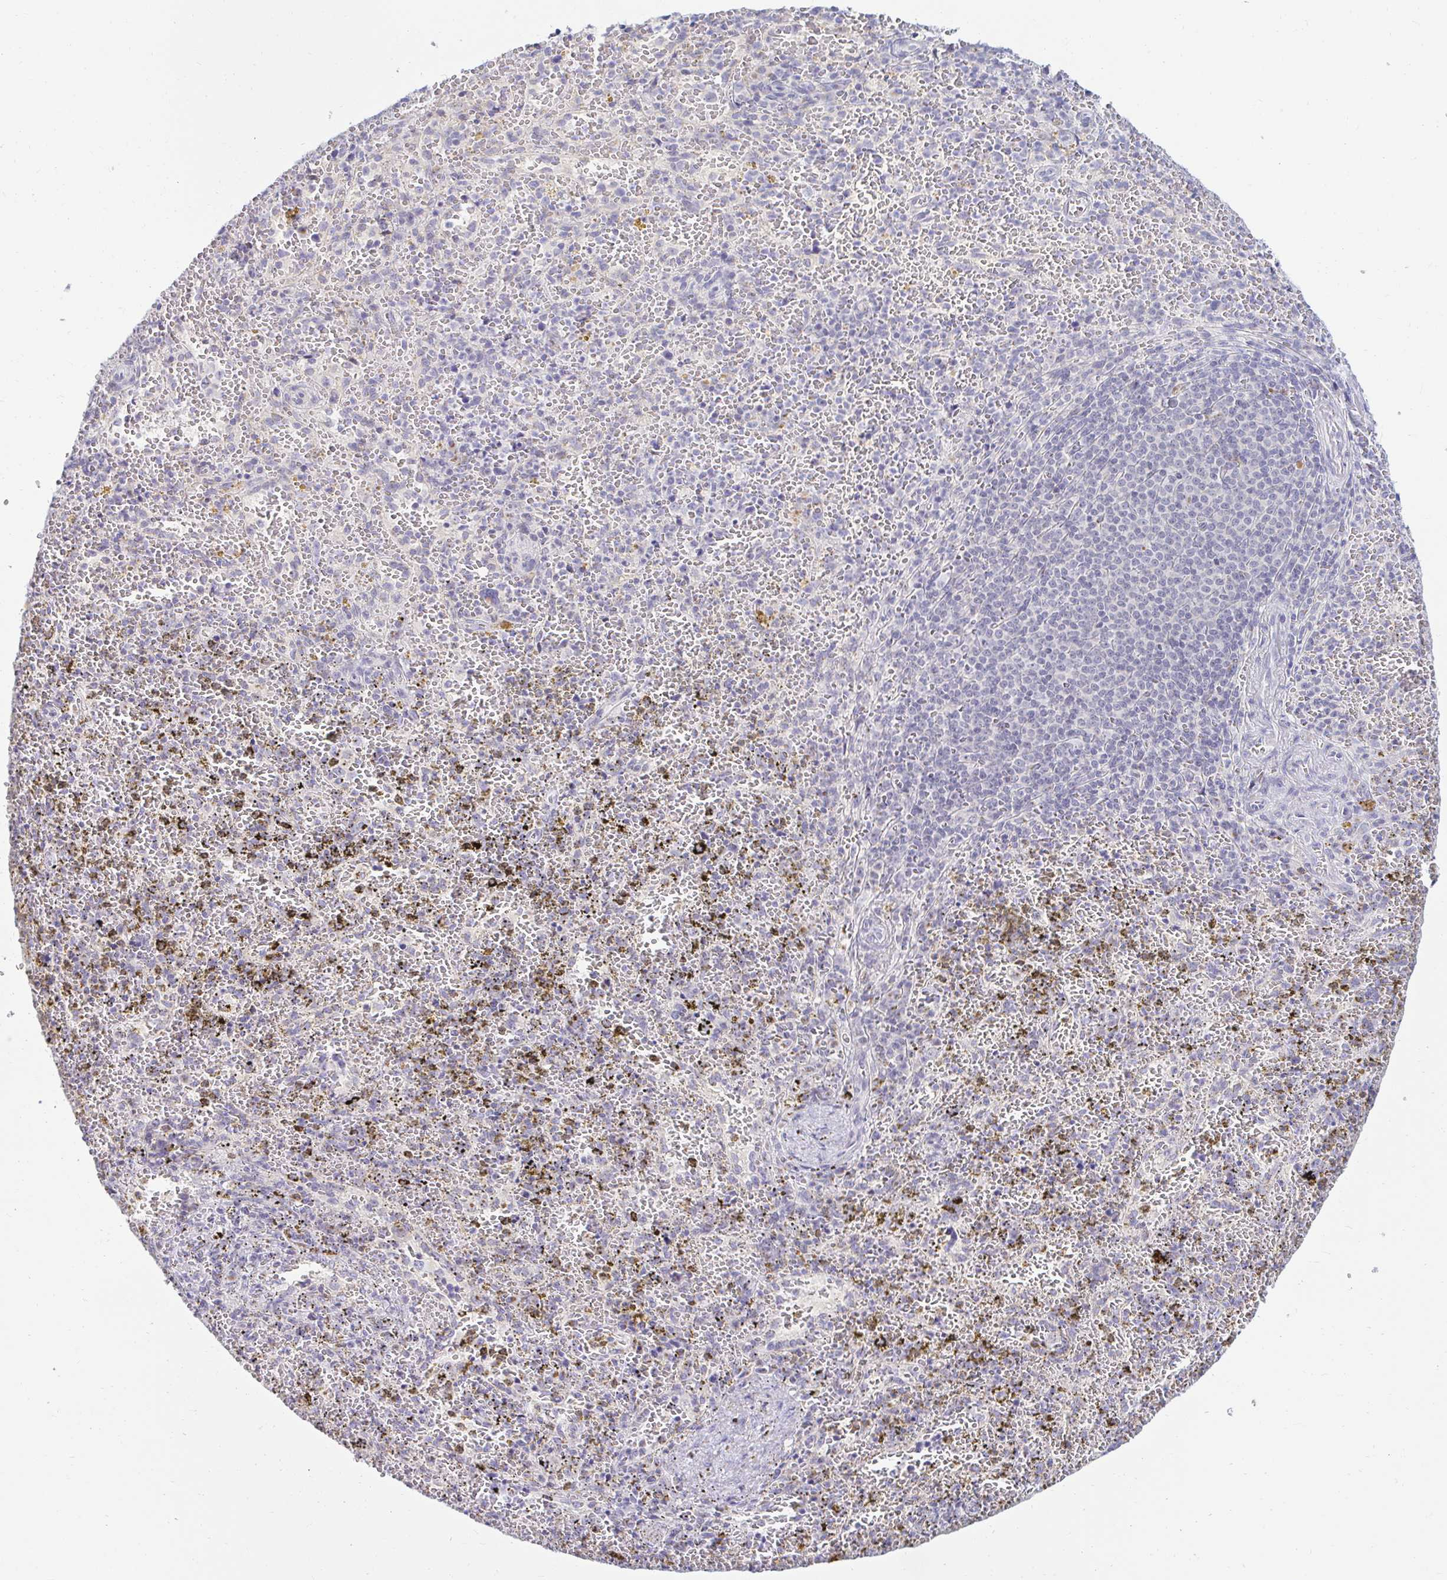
{"staining": {"intensity": "negative", "quantity": "none", "location": "none"}, "tissue": "spleen", "cell_type": "Cells in red pulp", "image_type": "normal", "snomed": [{"axis": "morphology", "description": "Normal tissue, NOS"}, {"axis": "topography", "description": "Spleen"}], "caption": "IHC micrograph of benign spleen stained for a protein (brown), which demonstrates no expression in cells in red pulp.", "gene": "OR51D1", "patient": {"sex": "female", "age": 50}}